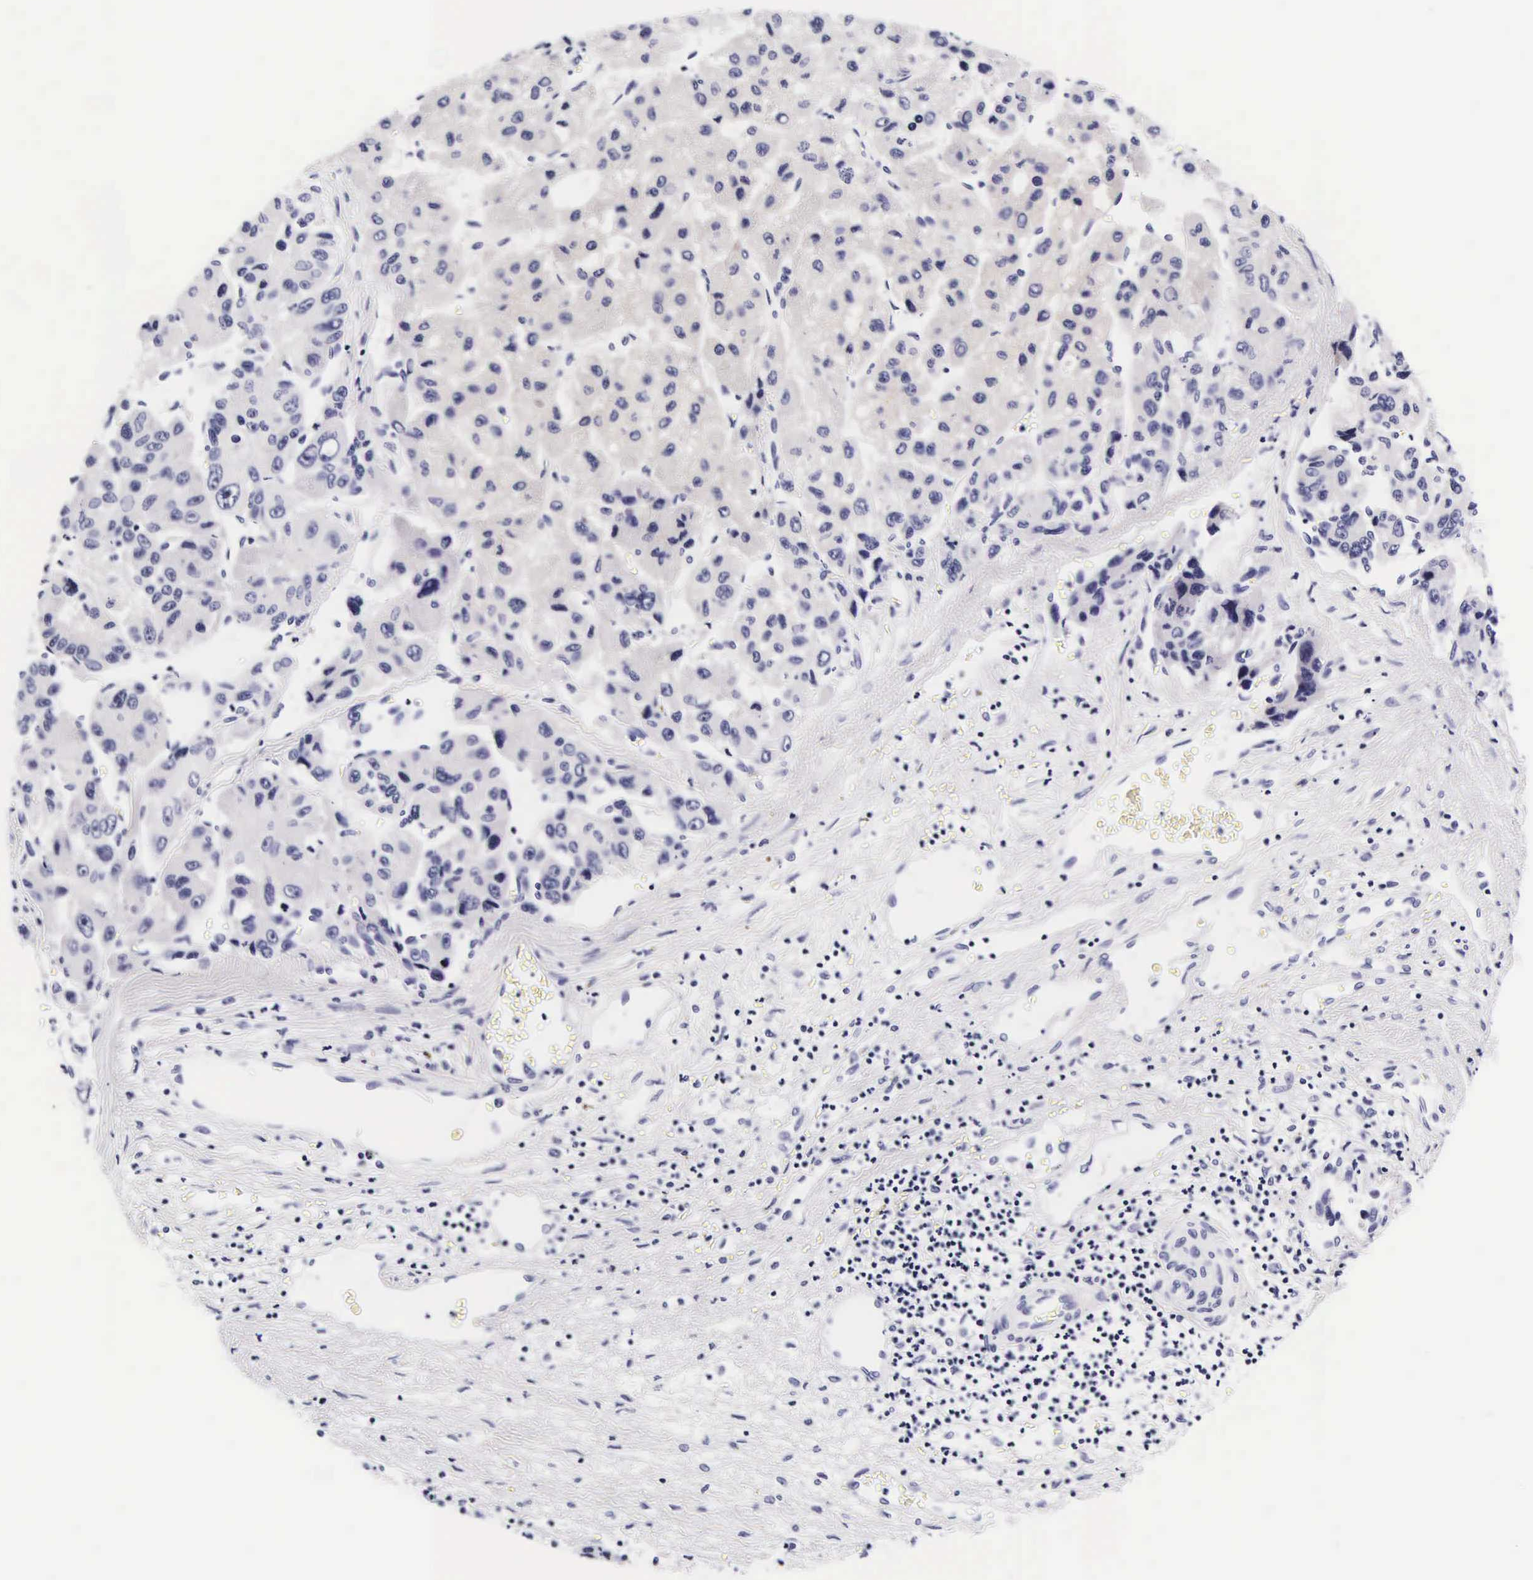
{"staining": {"intensity": "negative", "quantity": "none", "location": "none"}, "tissue": "liver cancer", "cell_type": "Tumor cells", "image_type": "cancer", "snomed": [{"axis": "morphology", "description": "Carcinoma, Hepatocellular, NOS"}, {"axis": "topography", "description": "Liver"}], "caption": "Immunohistochemistry (IHC) micrograph of liver cancer (hepatocellular carcinoma) stained for a protein (brown), which demonstrates no expression in tumor cells.", "gene": "UPRT", "patient": {"sex": "male", "age": 64}}